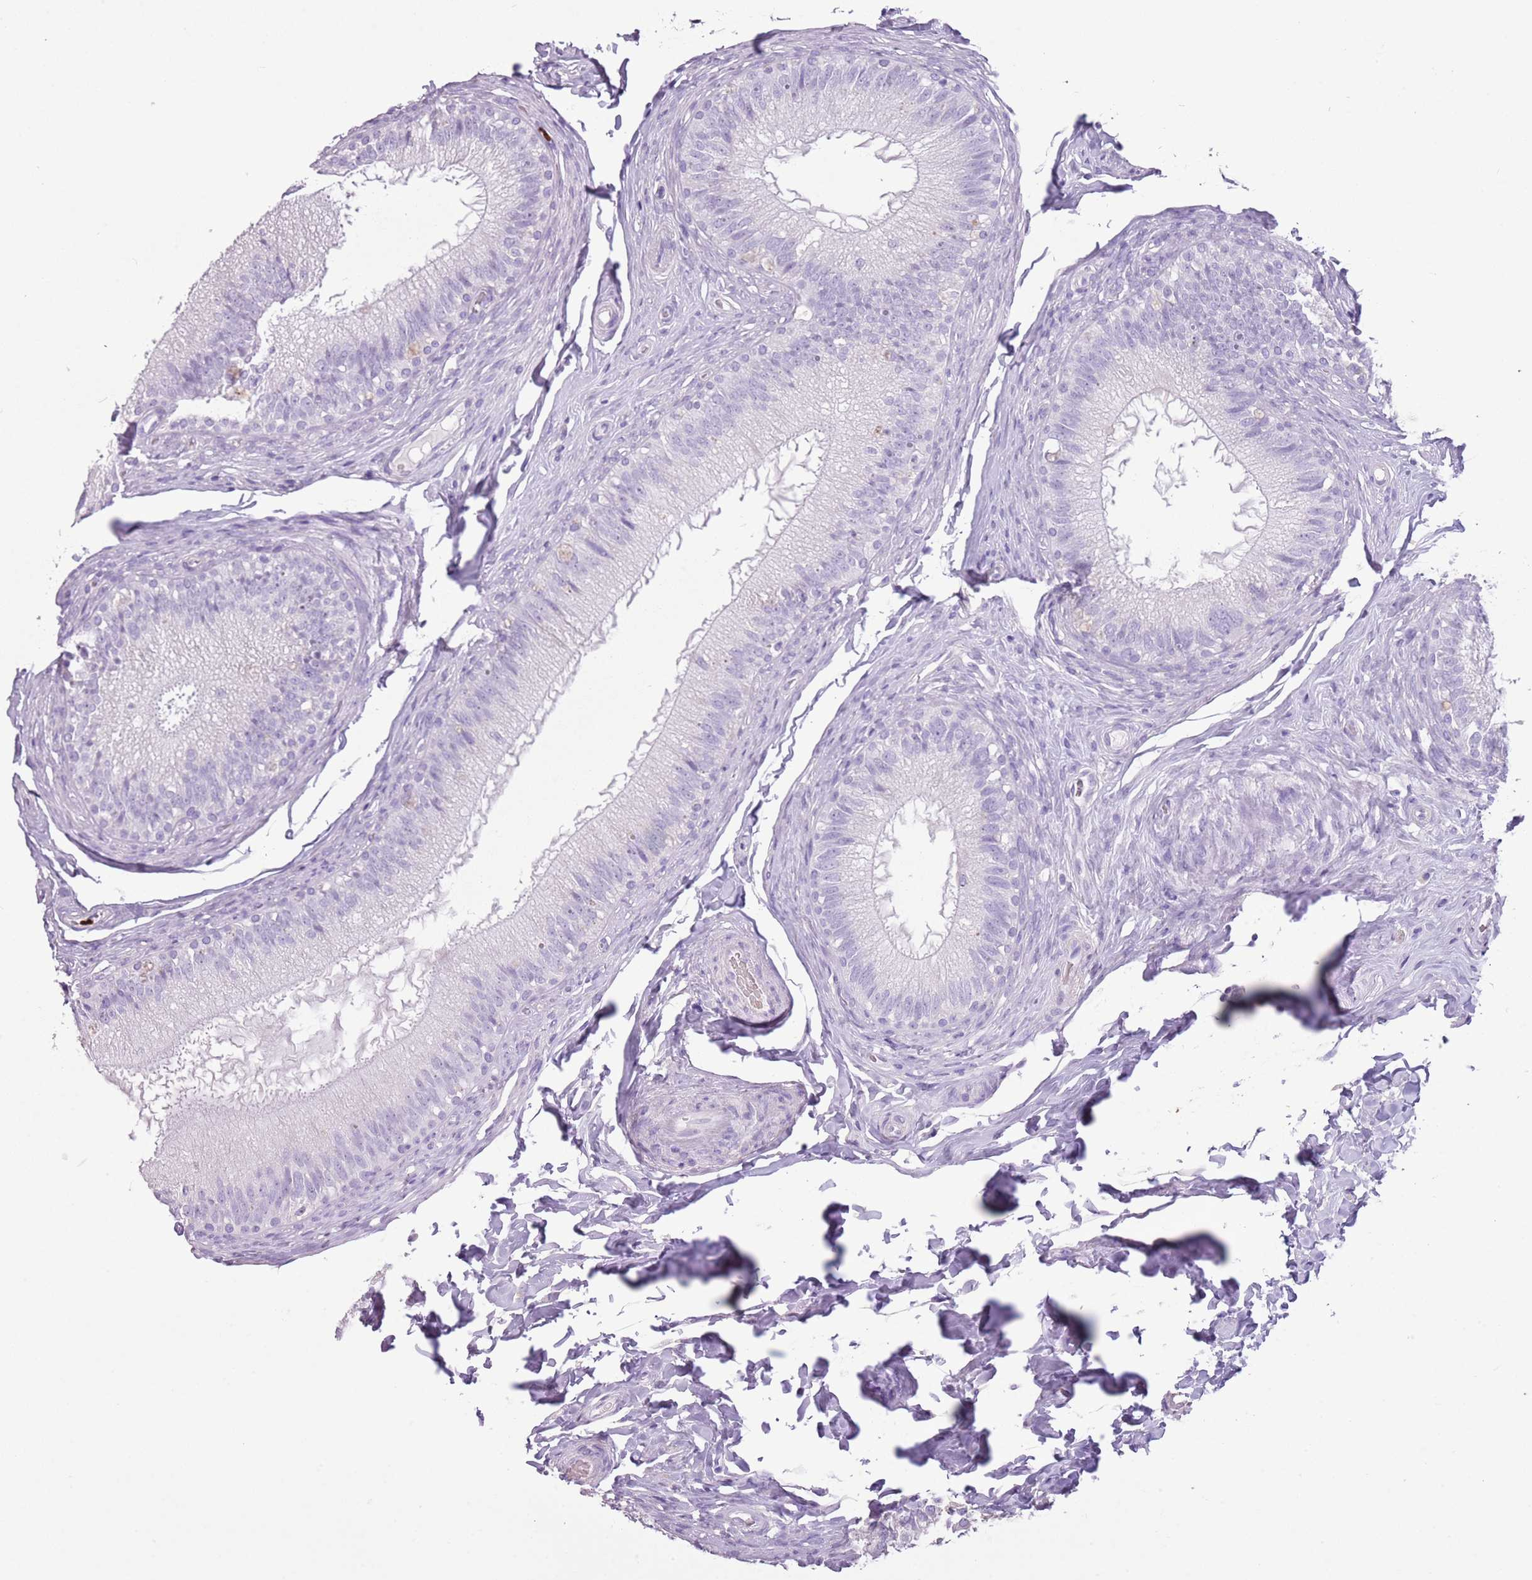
{"staining": {"intensity": "negative", "quantity": "none", "location": "none"}, "tissue": "epididymis", "cell_type": "Glandular cells", "image_type": "normal", "snomed": [{"axis": "morphology", "description": "Normal tissue, NOS"}, {"axis": "topography", "description": "Epididymis"}], "caption": "This is an immunohistochemistry histopathology image of normal human epididymis. There is no positivity in glandular cells.", "gene": "CELF6", "patient": {"sex": "male", "age": 49}}